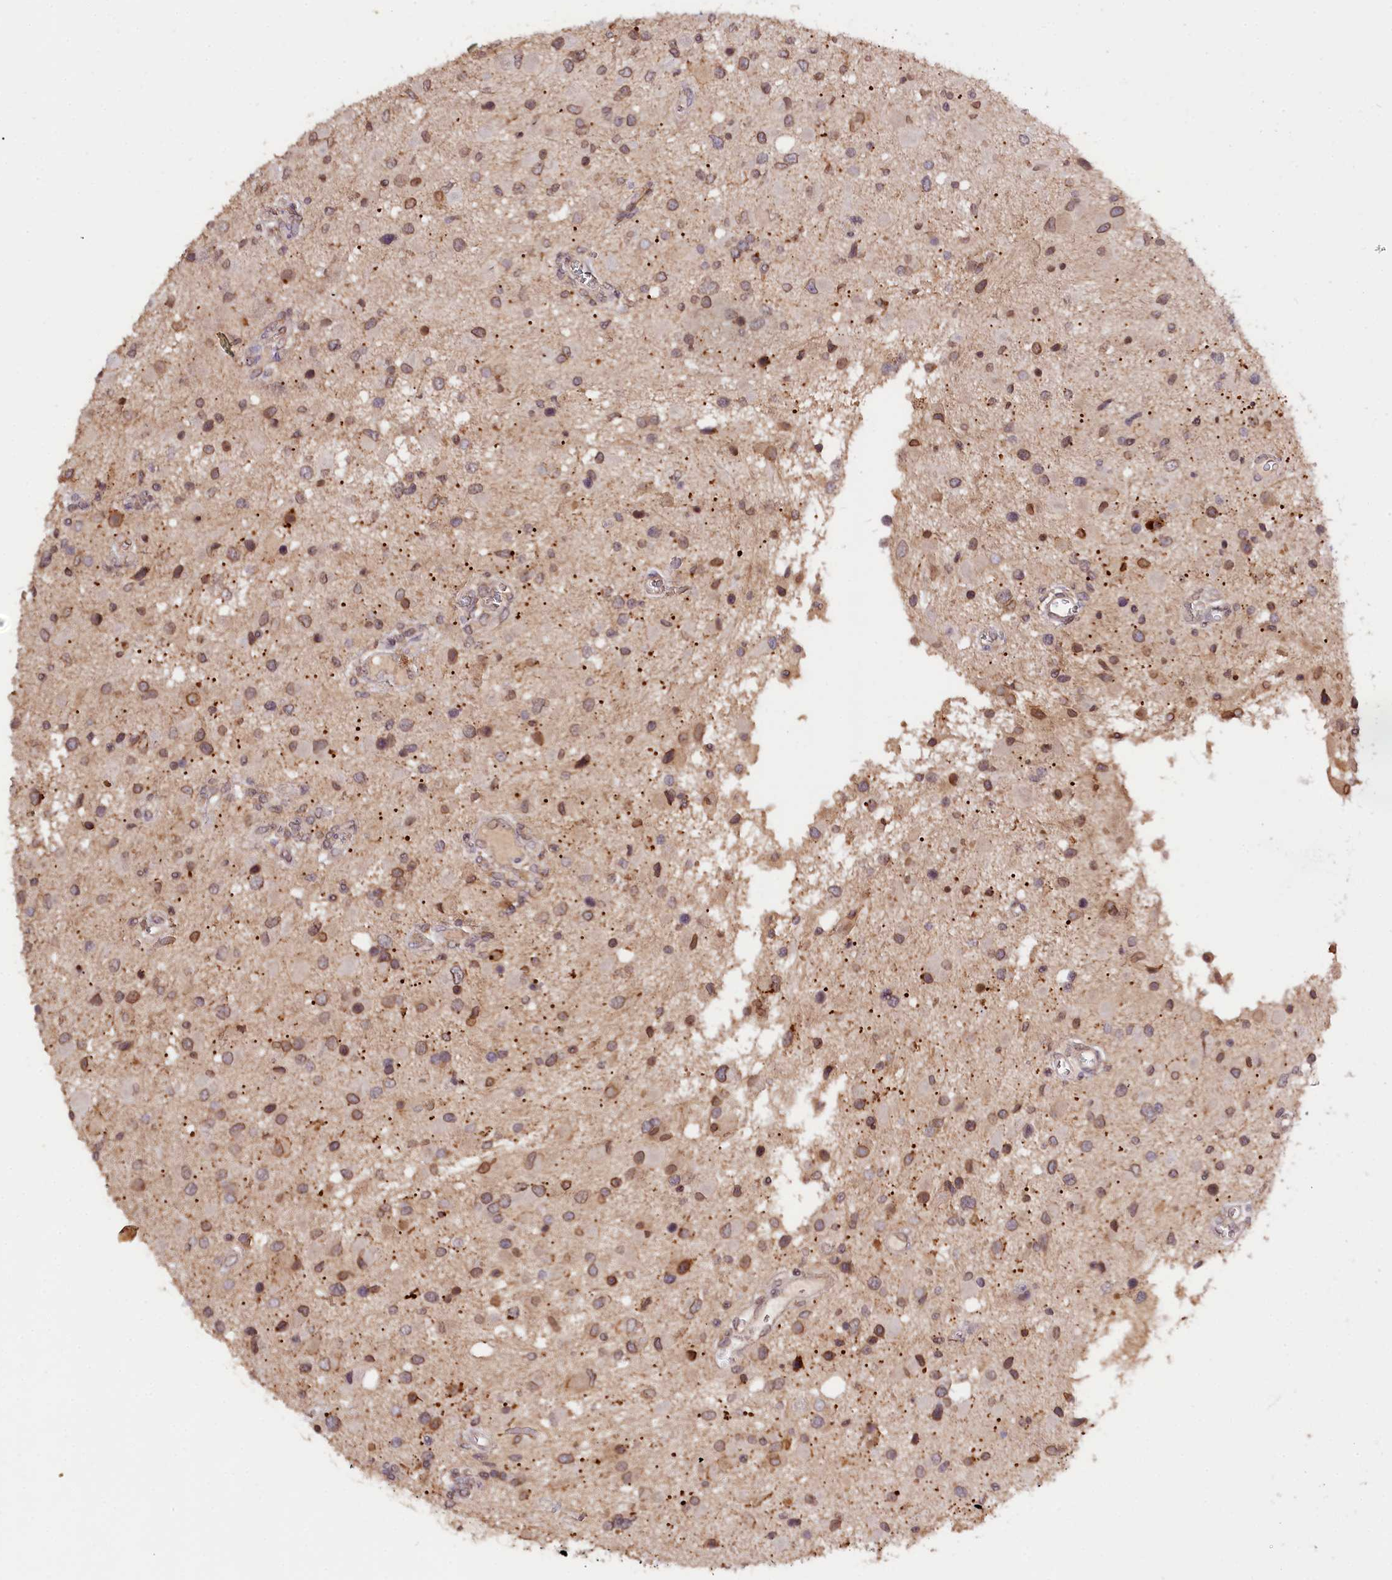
{"staining": {"intensity": "weak", "quantity": "25%-75%", "location": "cytoplasmic/membranous,nuclear"}, "tissue": "glioma", "cell_type": "Tumor cells", "image_type": "cancer", "snomed": [{"axis": "morphology", "description": "Glioma, malignant, High grade"}, {"axis": "topography", "description": "Brain"}], "caption": "Immunohistochemistry micrograph of human malignant glioma (high-grade) stained for a protein (brown), which displays low levels of weak cytoplasmic/membranous and nuclear staining in about 25%-75% of tumor cells.", "gene": "ZNF480", "patient": {"sex": "male", "age": 53}}